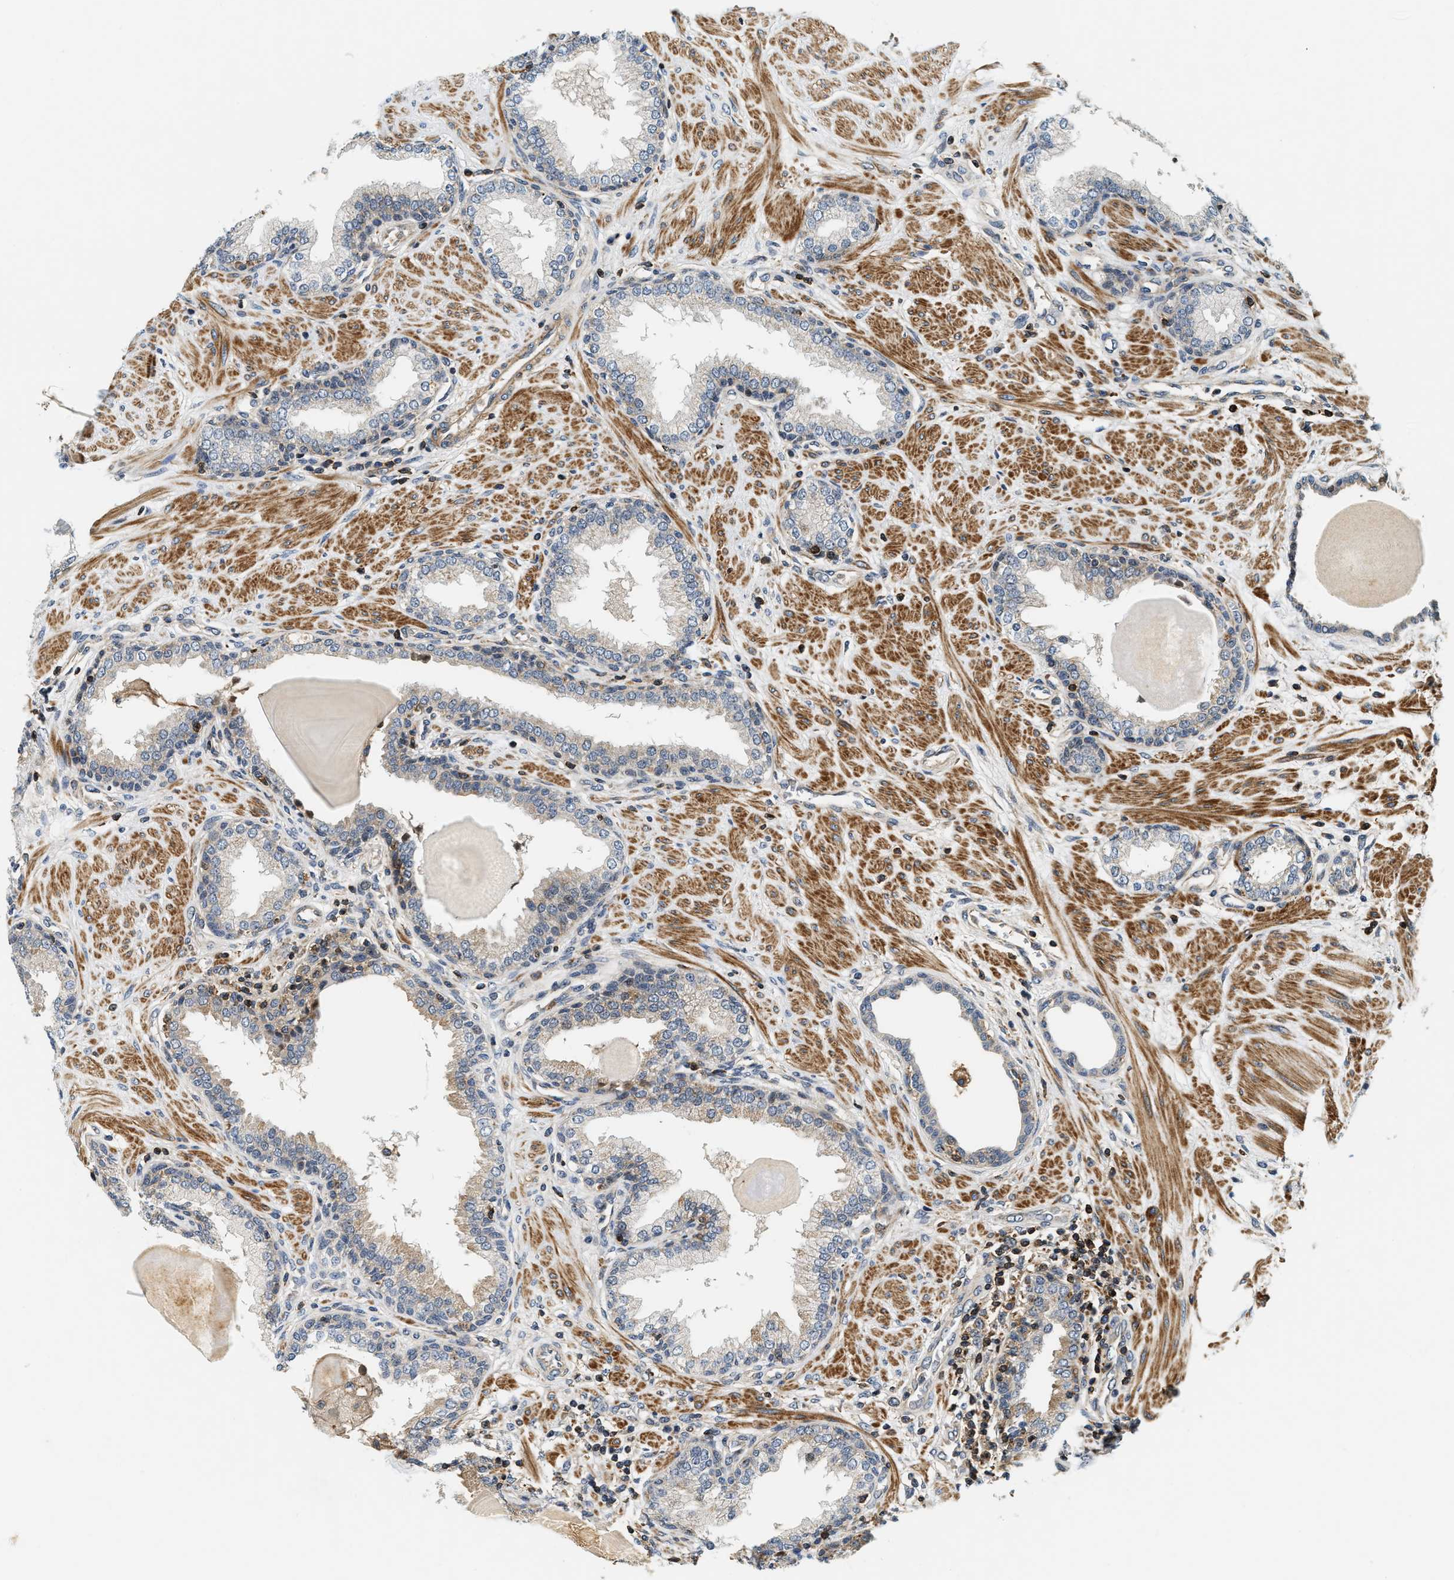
{"staining": {"intensity": "weak", "quantity": "<25%", "location": "cytoplasmic/membranous"}, "tissue": "prostate", "cell_type": "Glandular cells", "image_type": "normal", "snomed": [{"axis": "morphology", "description": "Normal tissue, NOS"}, {"axis": "topography", "description": "Prostate"}], "caption": "Prostate was stained to show a protein in brown. There is no significant positivity in glandular cells. Brightfield microscopy of immunohistochemistry (IHC) stained with DAB (brown) and hematoxylin (blue), captured at high magnification.", "gene": "SAMD9", "patient": {"sex": "male", "age": 51}}